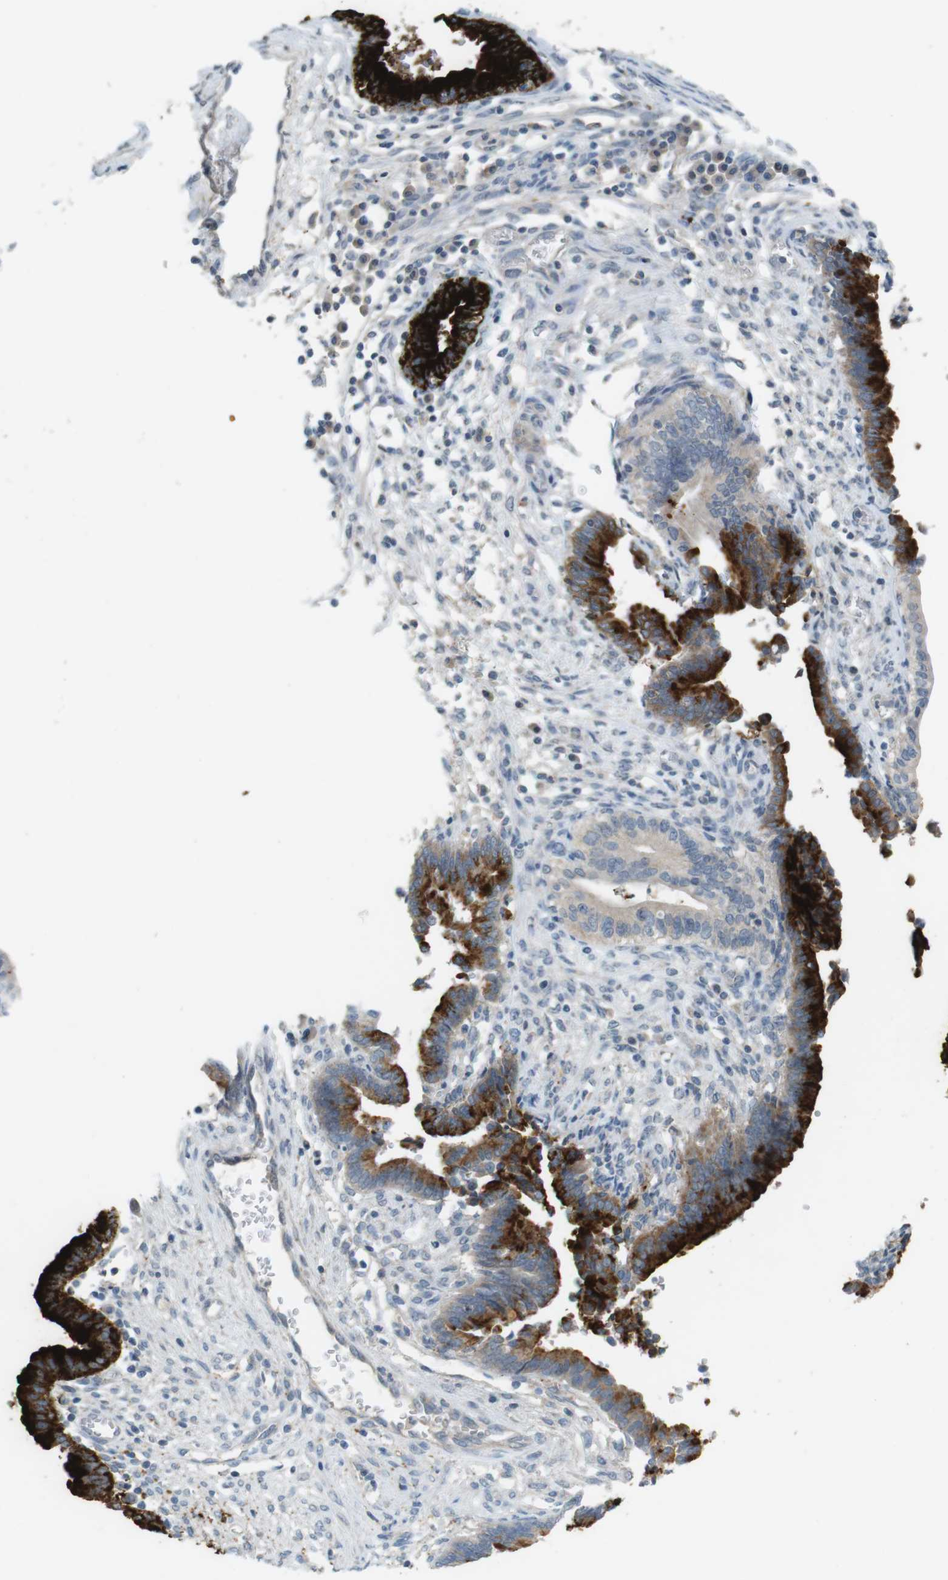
{"staining": {"intensity": "strong", "quantity": "<25%", "location": "cytoplasmic/membranous"}, "tissue": "cervical cancer", "cell_type": "Tumor cells", "image_type": "cancer", "snomed": [{"axis": "morphology", "description": "Adenocarcinoma, NOS"}, {"axis": "topography", "description": "Cervix"}], "caption": "A high-resolution histopathology image shows immunohistochemistry staining of adenocarcinoma (cervical), which reveals strong cytoplasmic/membranous staining in approximately <25% of tumor cells.", "gene": "MUC5B", "patient": {"sex": "female", "age": 44}}